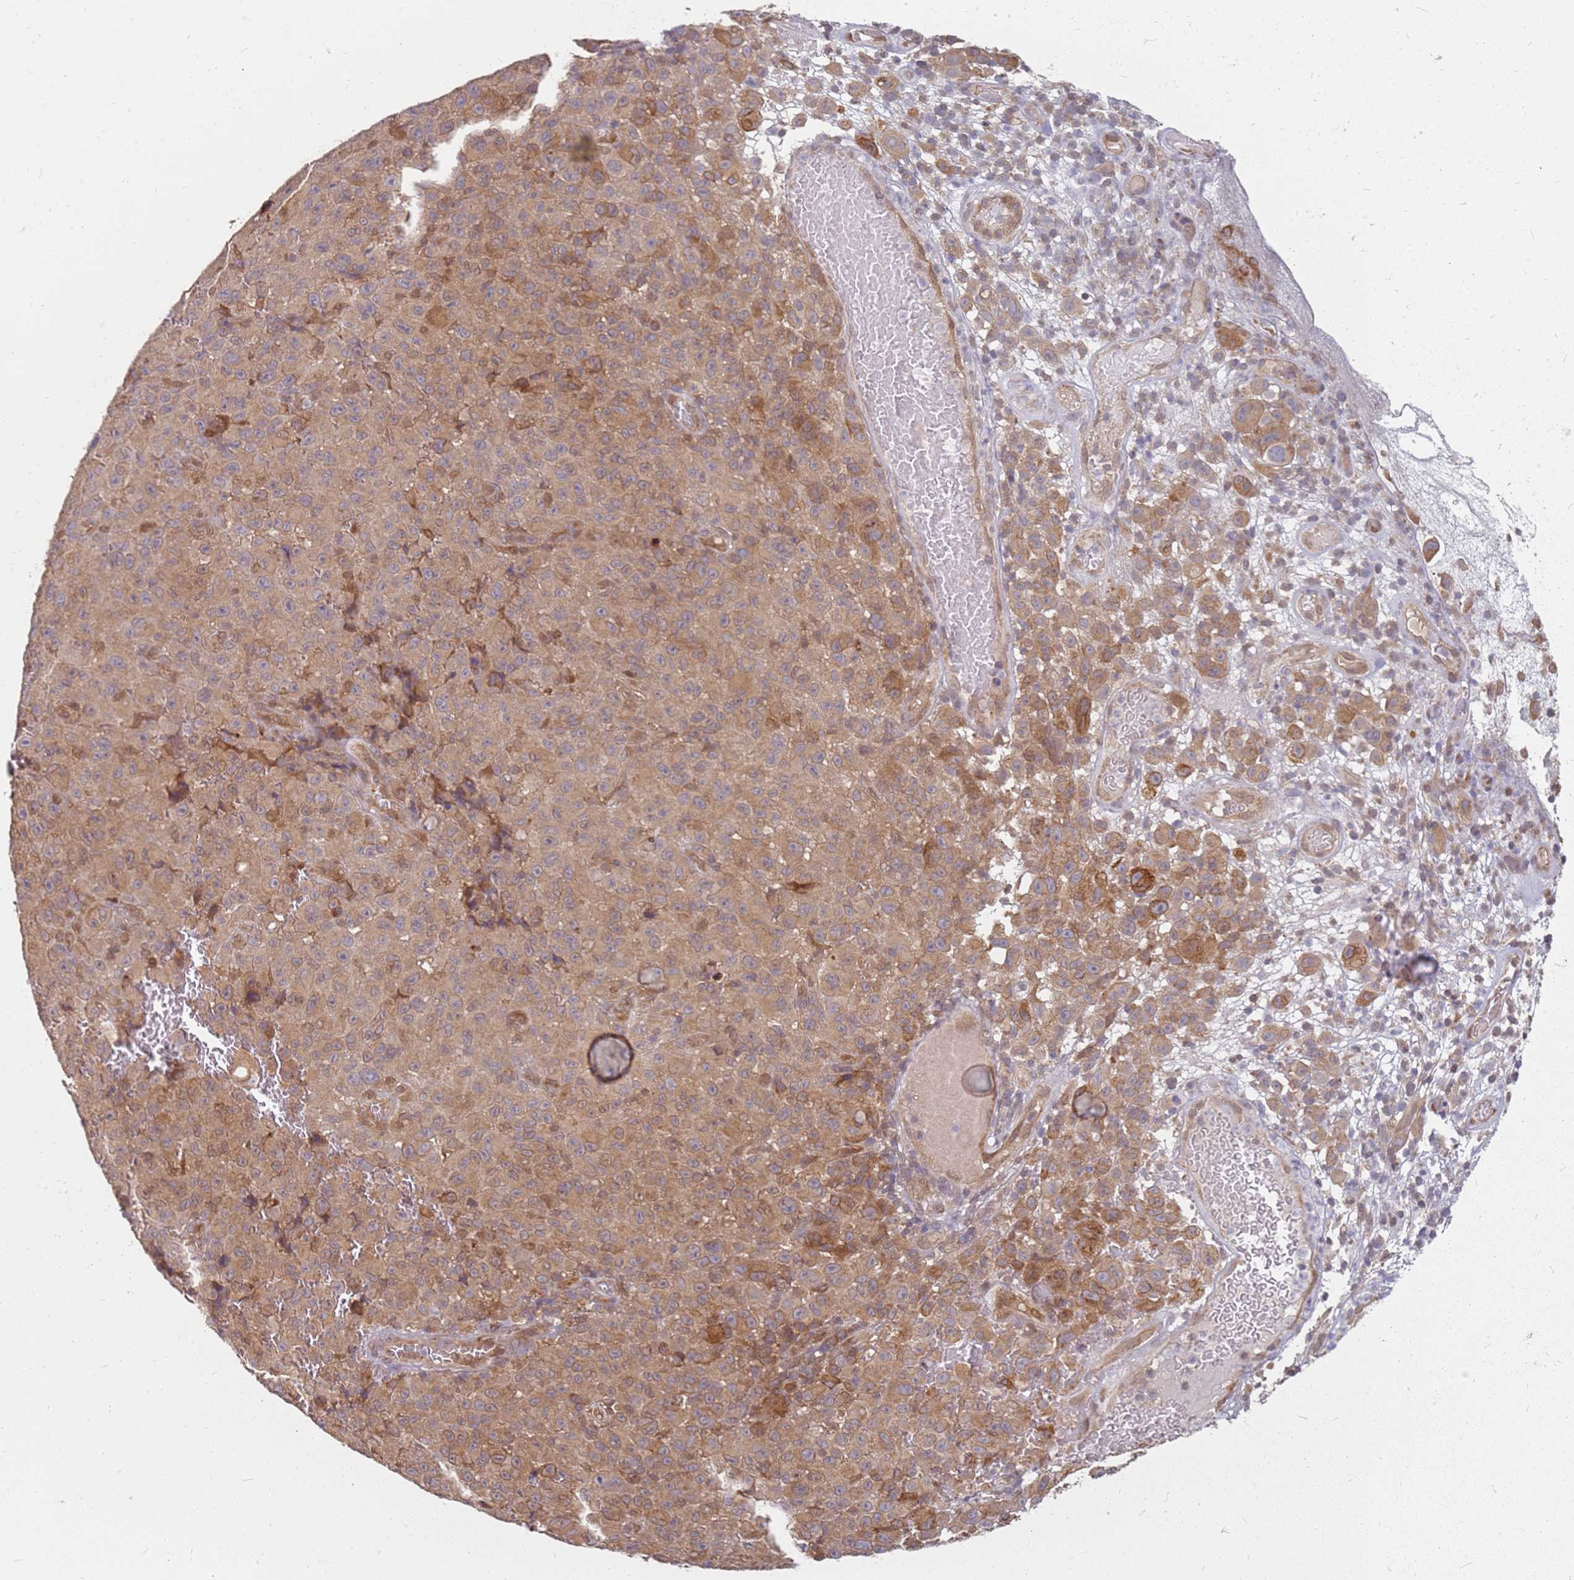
{"staining": {"intensity": "moderate", "quantity": ">75%", "location": "cytoplasmic/membranous"}, "tissue": "melanoma", "cell_type": "Tumor cells", "image_type": "cancer", "snomed": [{"axis": "morphology", "description": "Malignant melanoma, NOS"}, {"axis": "topography", "description": "Skin"}], "caption": "An image of melanoma stained for a protein reveals moderate cytoplasmic/membranous brown staining in tumor cells.", "gene": "NUDT14", "patient": {"sex": "female", "age": 82}}